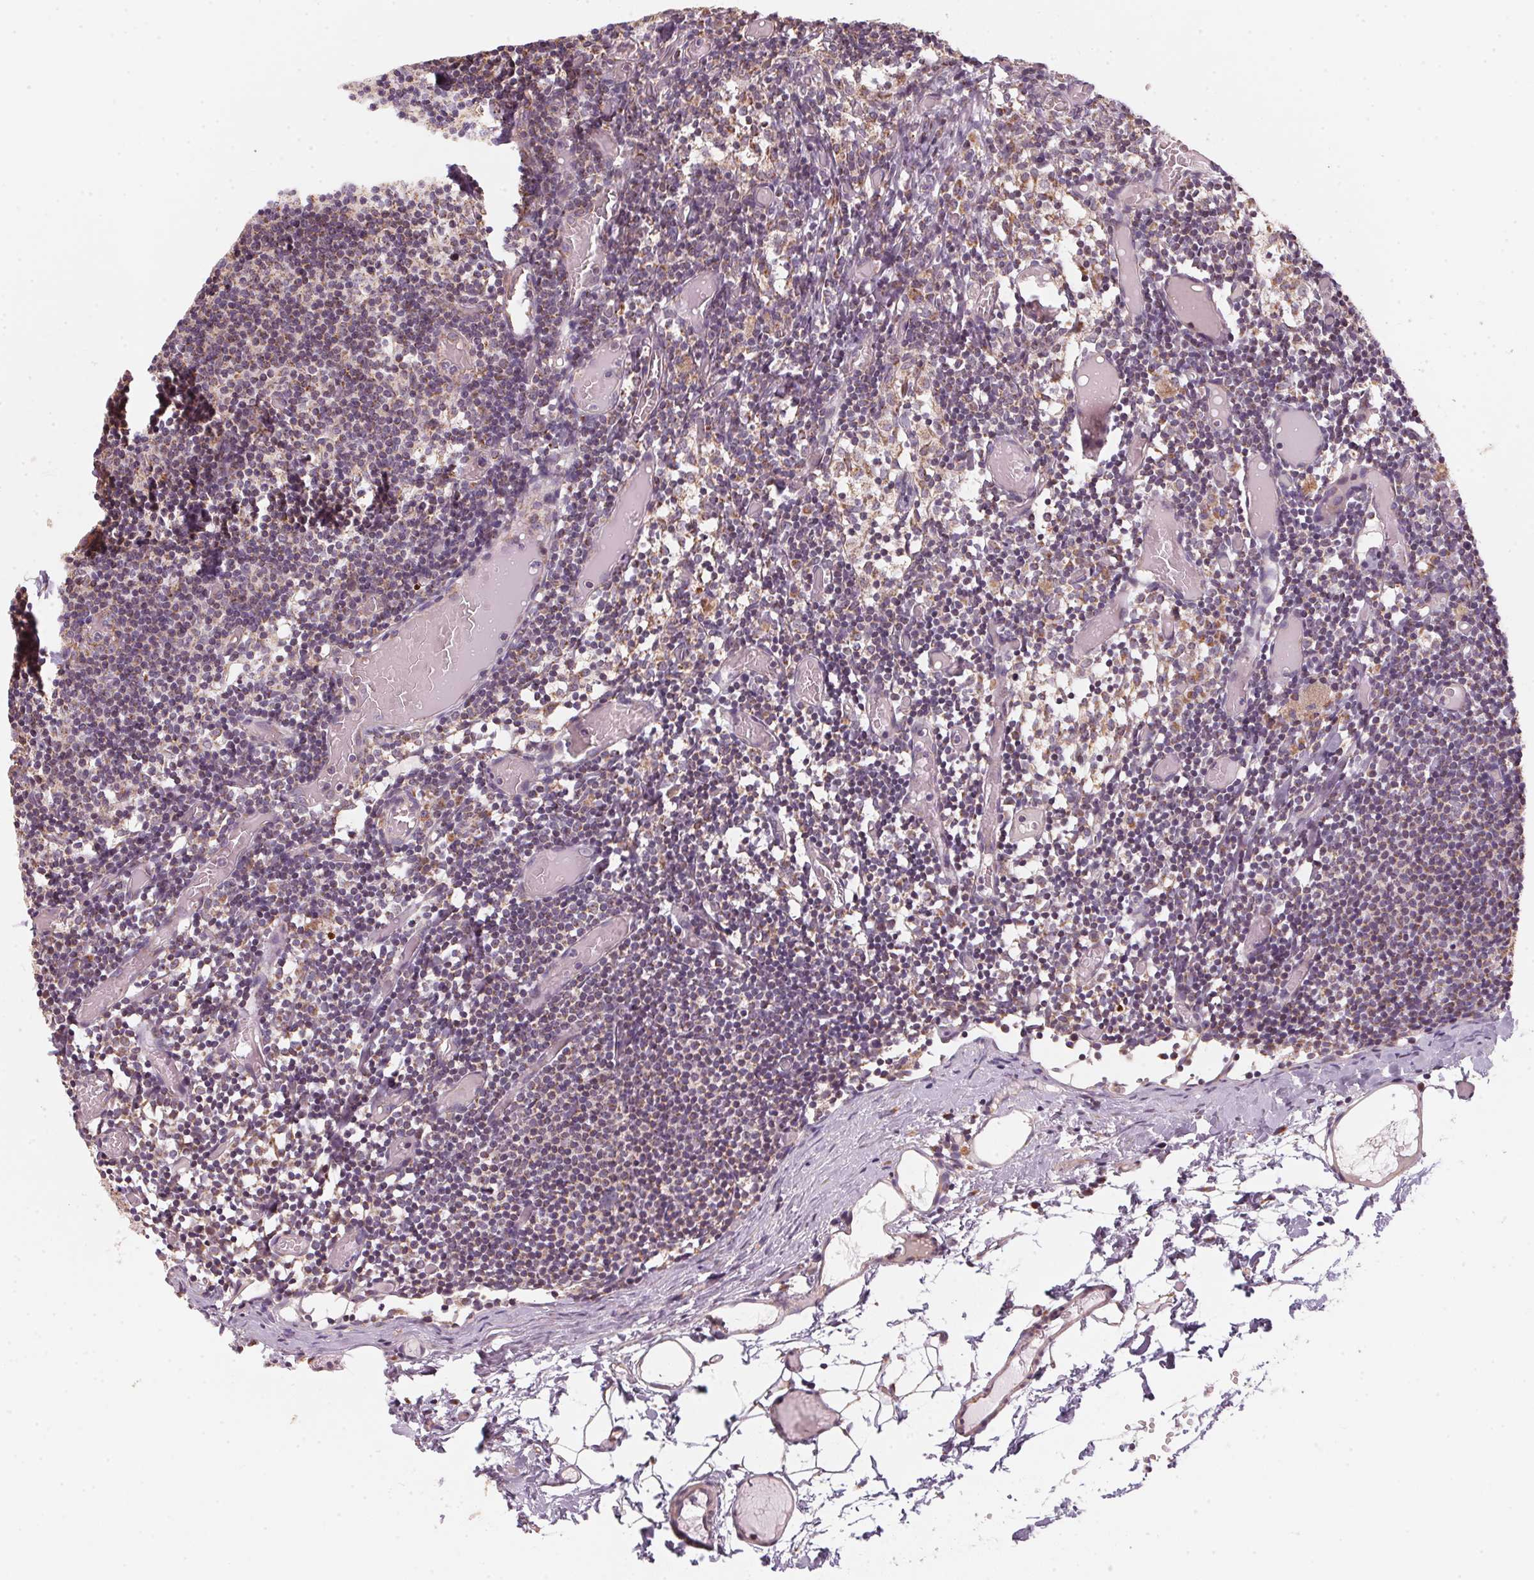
{"staining": {"intensity": "moderate", "quantity": "25%-75%", "location": "cytoplasmic/membranous"}, "tissue": "lymph node", "cell_type": "Germinal center cells", "image_type": "normal", "snomed": [{"axis": "morphology", "description": "Normal tissue, NOS"}, {"axis": "topography", "description": "Lymph node"}], "caption": "Protein staining of unremarkable lymph node shows moderate cytoplasmic/membranous expression in about 25%-75% of germinal center cells.", "gene": "MATCAP1", "patient": {"sex": "female", "age": 41}}